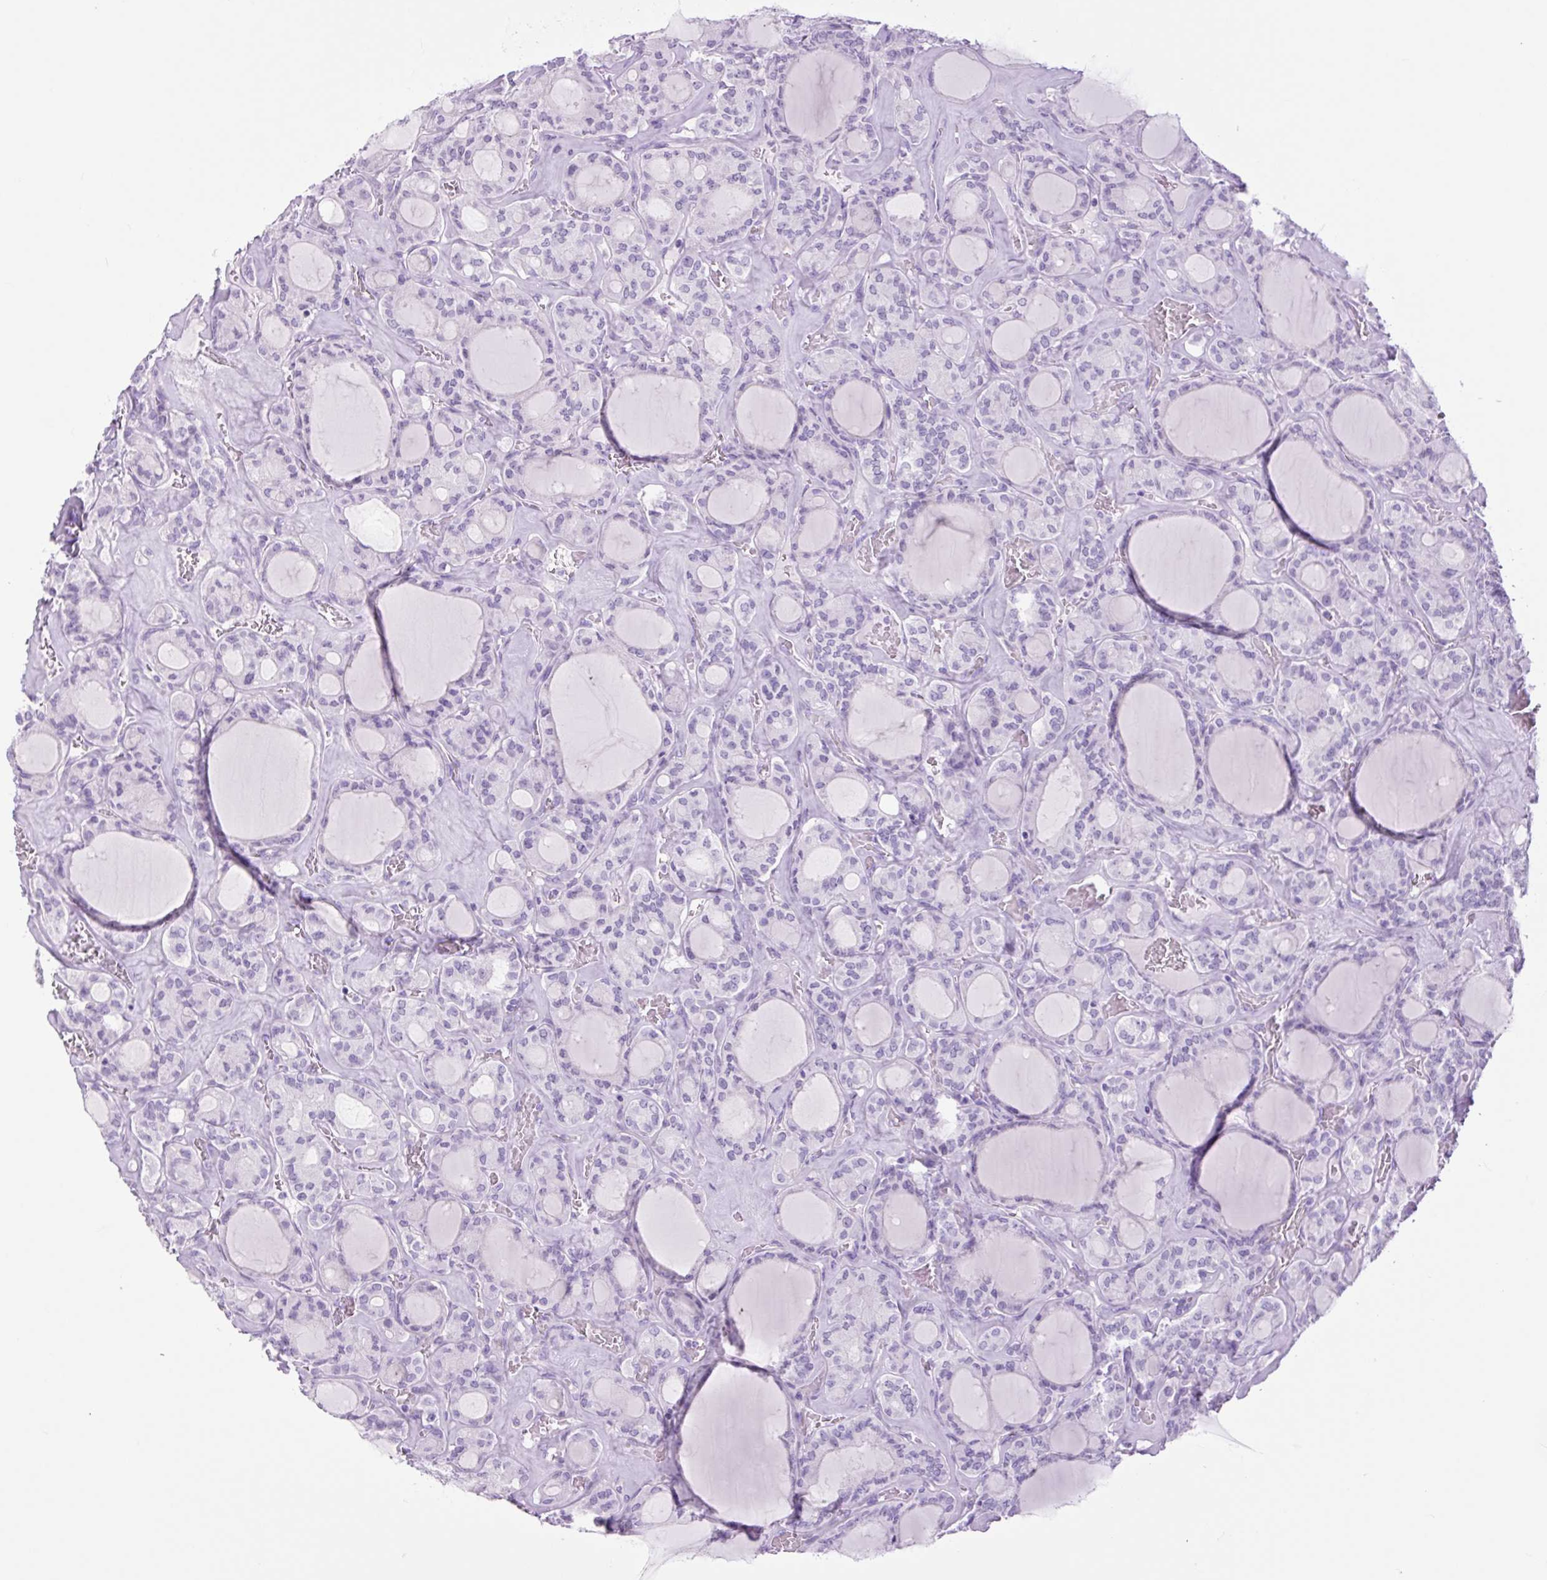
{"staining": {"intensity": "negative", "quantity": "none", "location": "none"}, "tissue": "thyroid cancer", "cell_type": "Tumor cells", "image_type": "cancer", "snomed": [{"axis": "morphology", "description": "Papillary adenocarcinoma, NOS"}, {"axis": "topography", "description": "Thyroid gland"}], "caption": "Immunohistochemical staining of human thyroid papillary adenocarcinoma exhibits no significant staining in tumor cells.", "gene": "TFF2", "patient": {"sex": "male", "age": 87}}